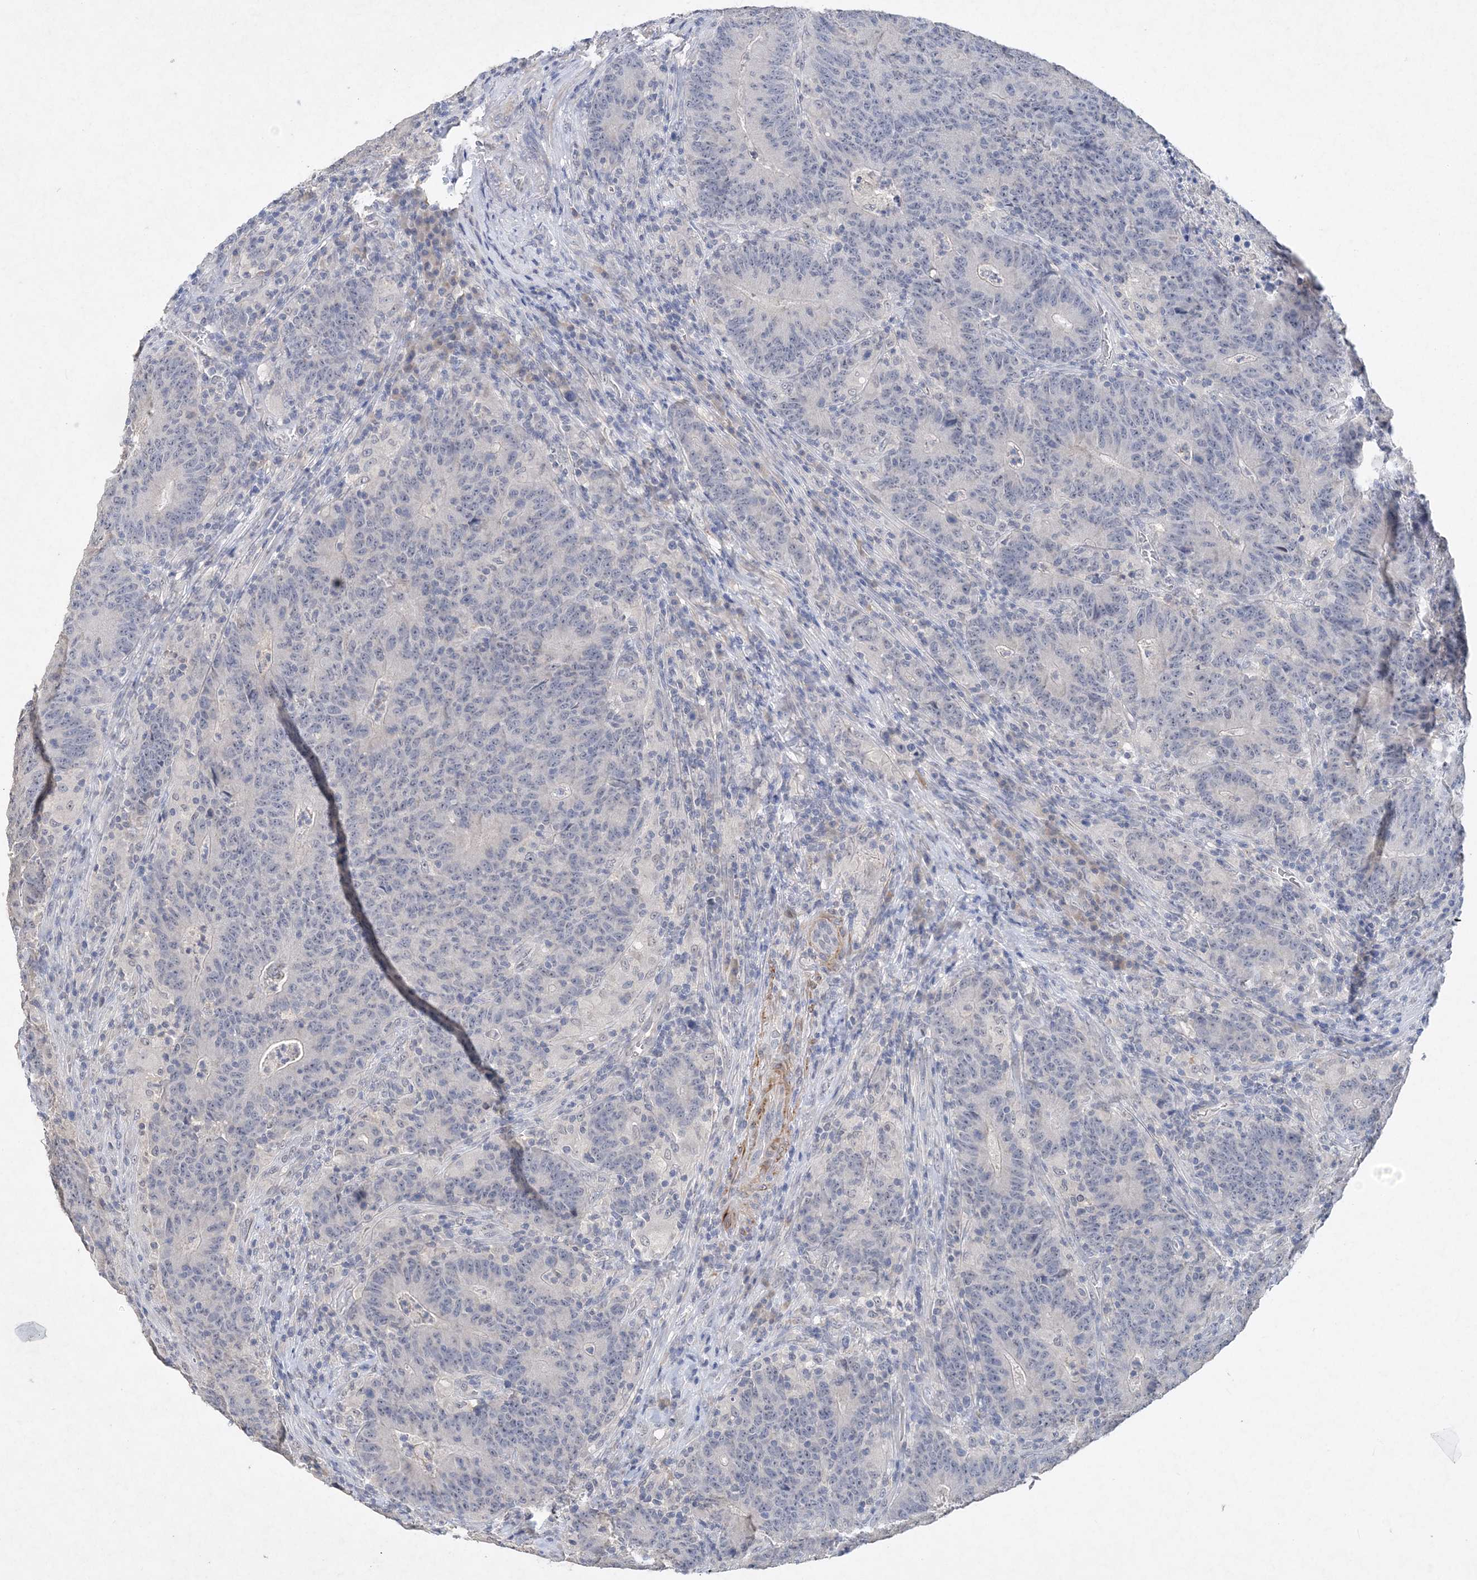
{"staining": {"intensity": "negative", "quantity": "none", "location": "none"}, "tissue": "colorectal cancer", "cell_type": "Tumor cells", "image_type": "cancer", "snomed": [{"axis": "morphology", "description": "Normal tissue, NOS"}, {"axis": "morphology", "description": "Adenocarcinoma, NOS"}, {"axis": "topography", "description": "Colon"}], "caption": "Immunohistochemistry micrograph of adenocarcinoma (colorectal) stained for a protein (brown), which demonstrates no staining in tumor cells. The staining is performed using DAB (3,3'-diaminobenzidine) brown chromogen with nuclei counter-stained in using hematoxylin.", "gene": "C11orf58", "patient": {"sex": "female", "age": 75}}